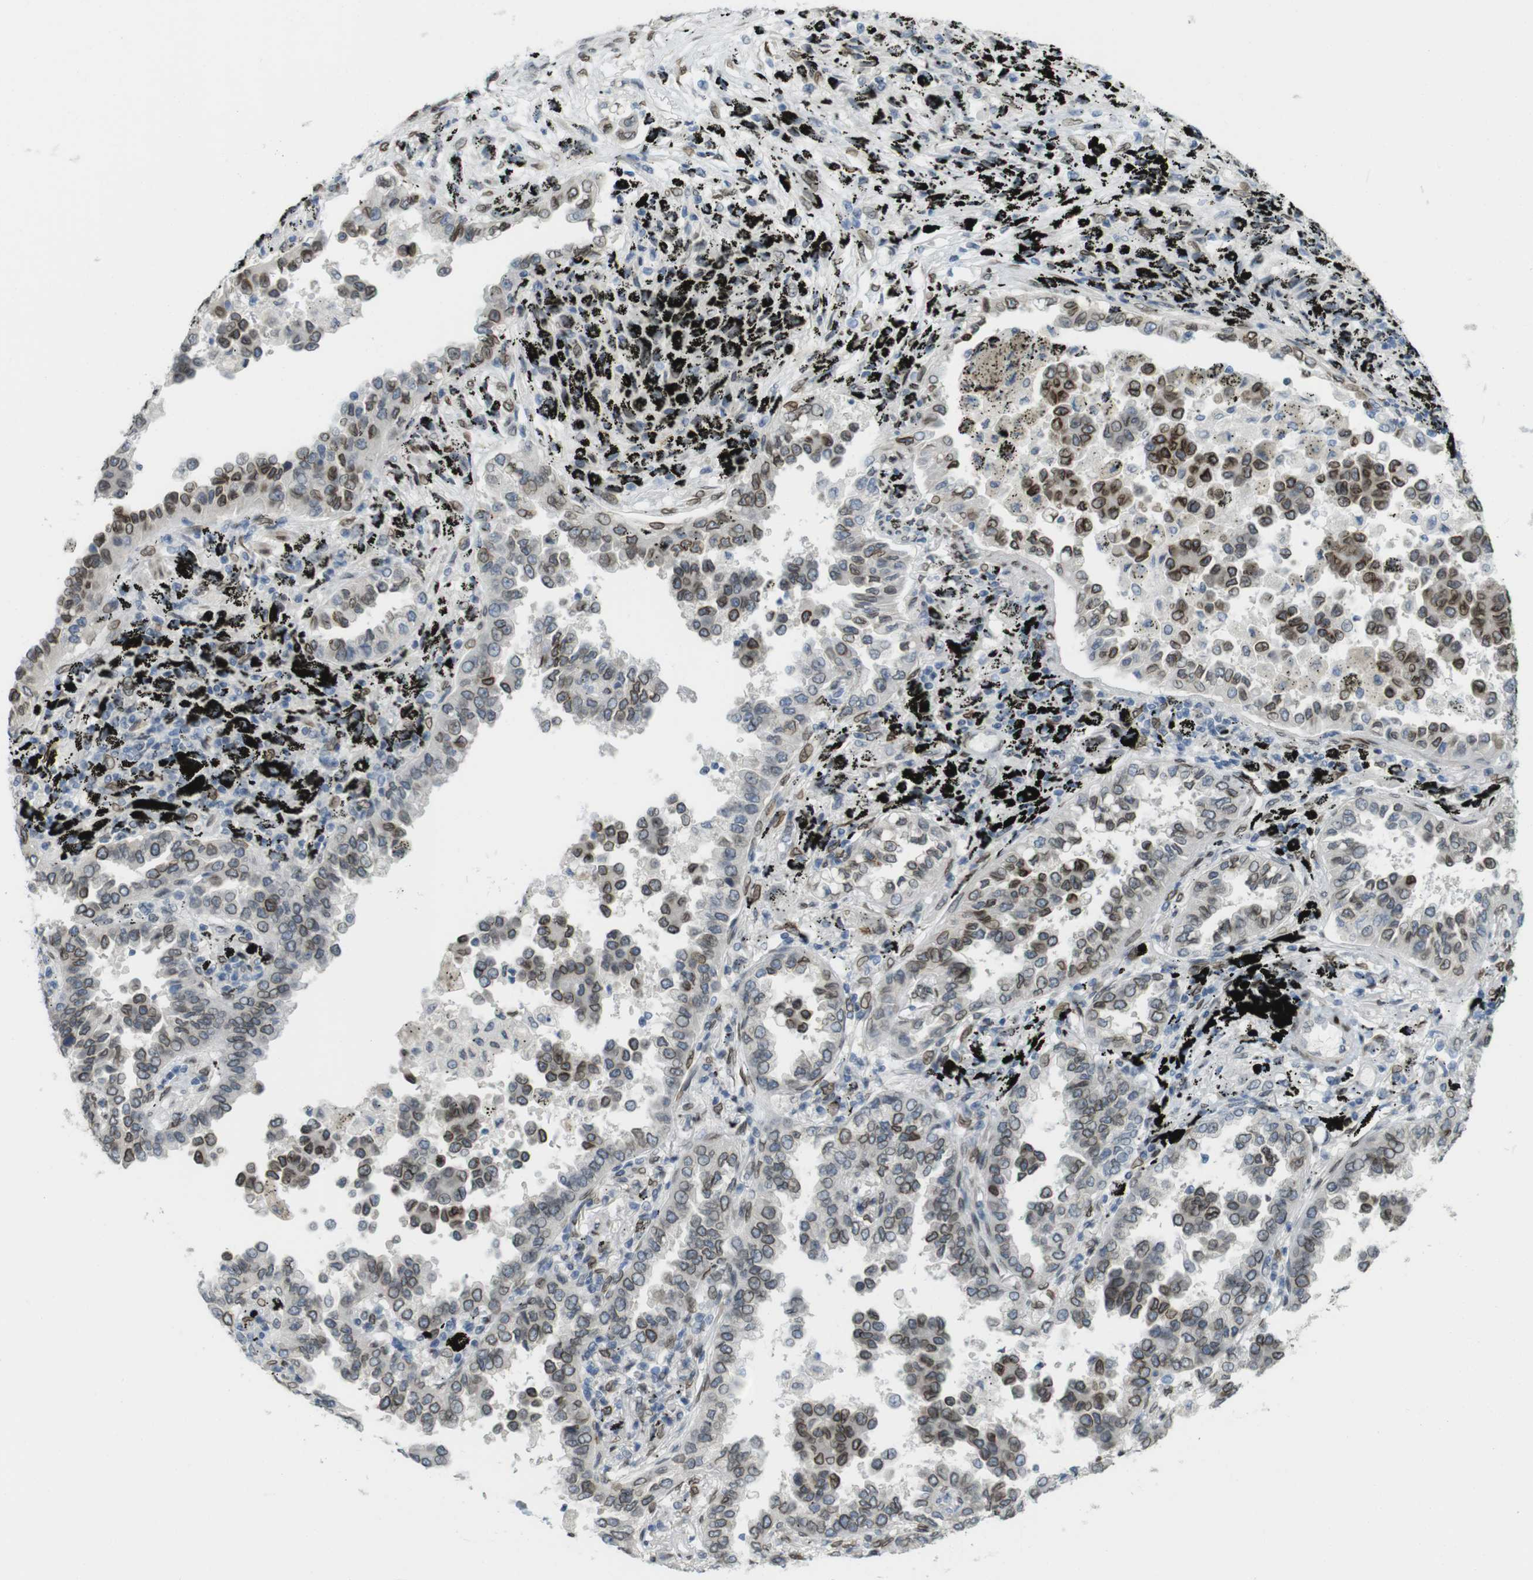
{"staining": {"intensity": "strong", "quantity": "25%-75%", "location": "cytoplasmic/membranous,nuclear"}, "tissue": "lung cancer", "cell_type": "Tumor cells", "image_type": "cancer", "snomed": [{"axis": "morphology", "description": "Normal tissue, NOS"}, {"axis": "morphology", "description": "Adenocarcinoma, NOS"}, {"axis": "topography", "description": "Lung"}], "caption": "Immunohistochemical staining of lung cancer (adenocarcinoma) exhibits high levels of strong cytoplasmic/membranous and nuclear positivity in about 25%-75% of tumor cells. (brown staining indicates protein expression, while blue staining denotes nuclei).", "gene": "ARL6IP6", "patient": {"sex": "male", "age": 59}}